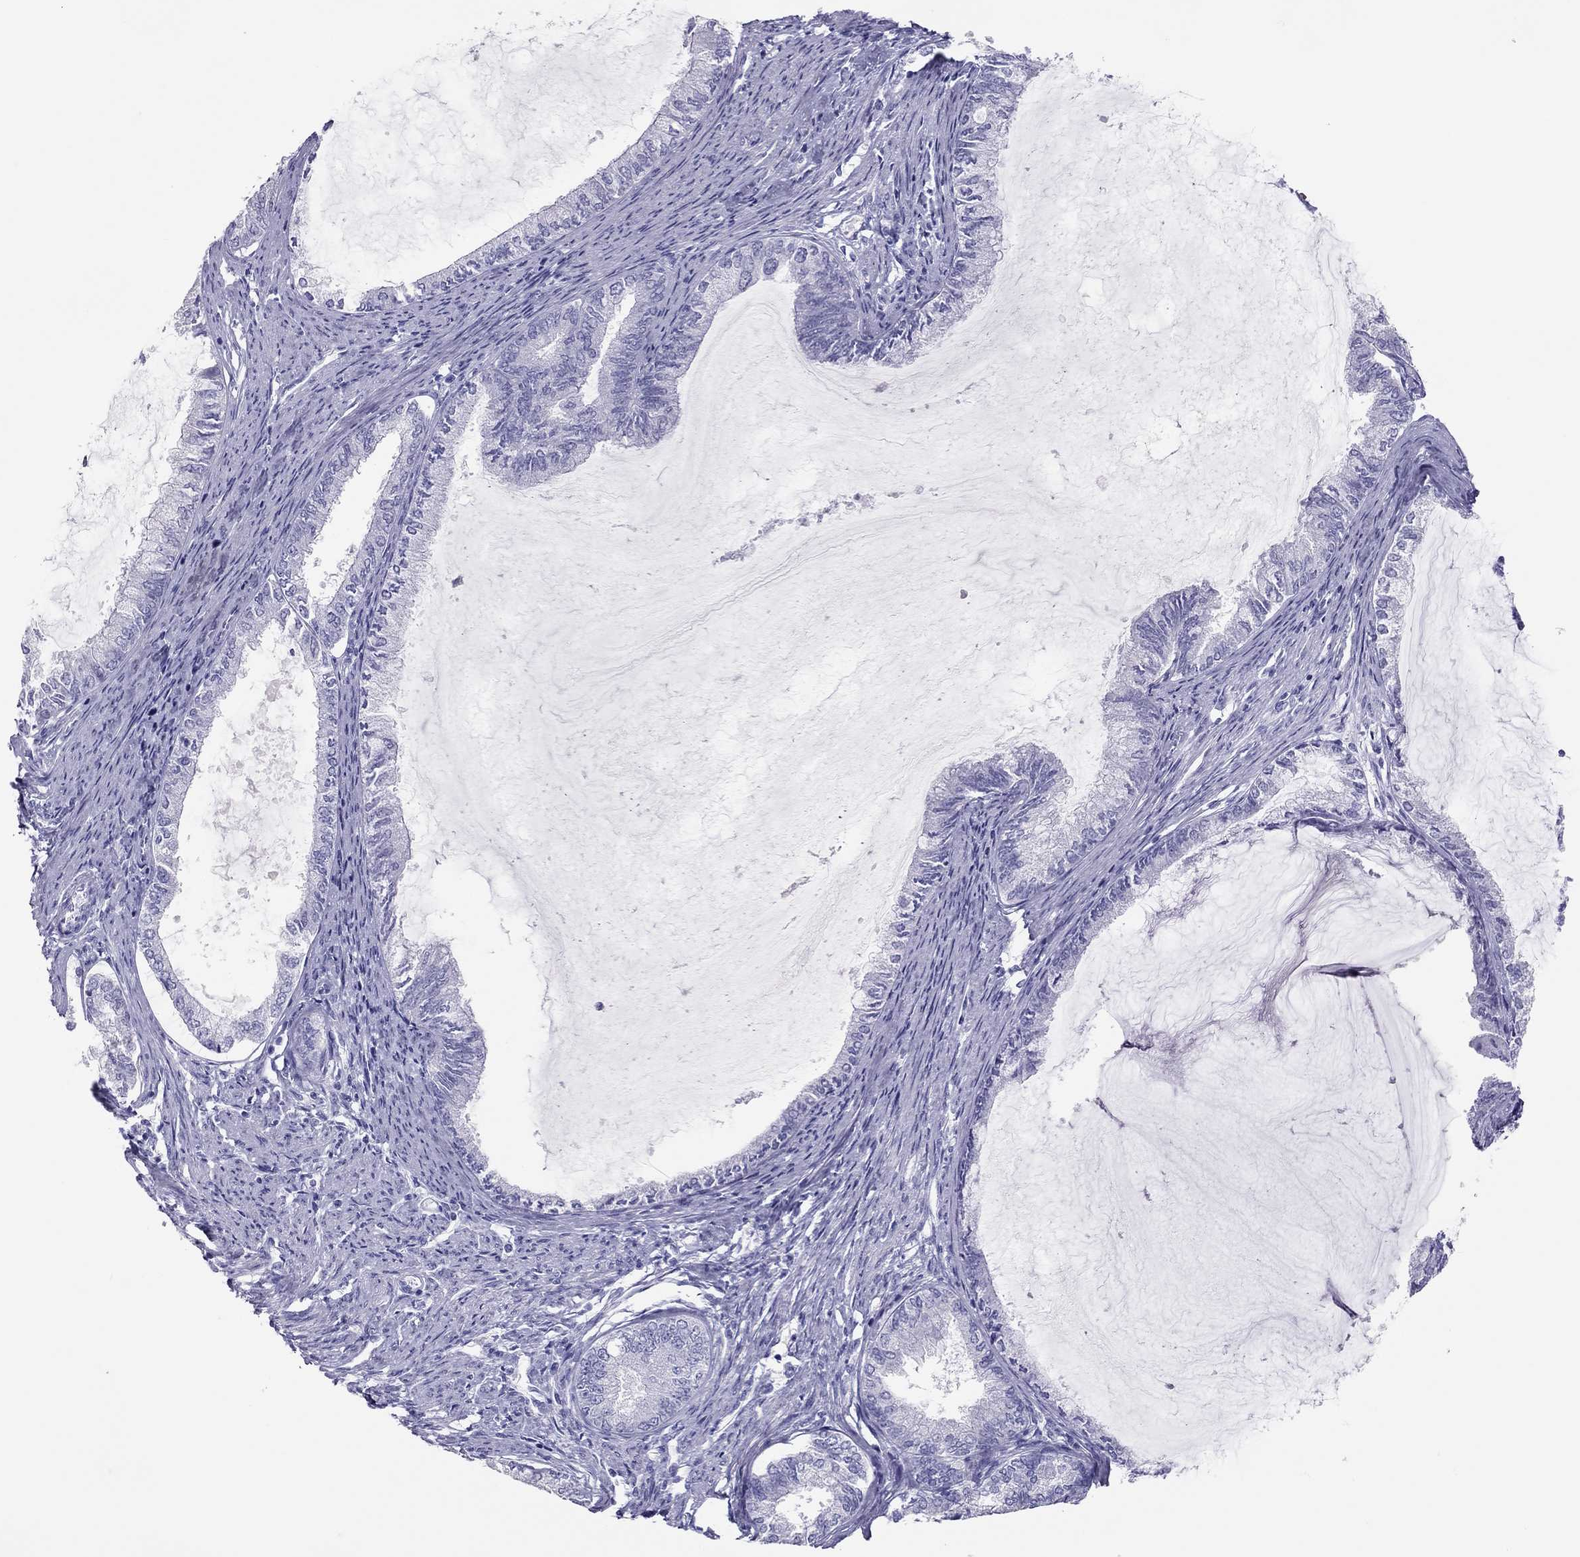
{"staining": {"intensity": "negative", "quantity": "none", "location": "none"}, "tissue": "endometrial cancer", "cell_type": "Tumor cells", "image_type": "cancer", "snomed": [{"axis": "morphology", "description": "Adenocarcinoma, NOS"}, {"axis": "topography", "description": "Endometrium"}], "caption": "Immunohistochemistry image of endometrial cancer stained for a protein (brown), which demonstrates no expression in tumor cells. Nuclei are stained in blue.", "gene": "TSHB", "patient": {"sex": "female", "age": 86}}